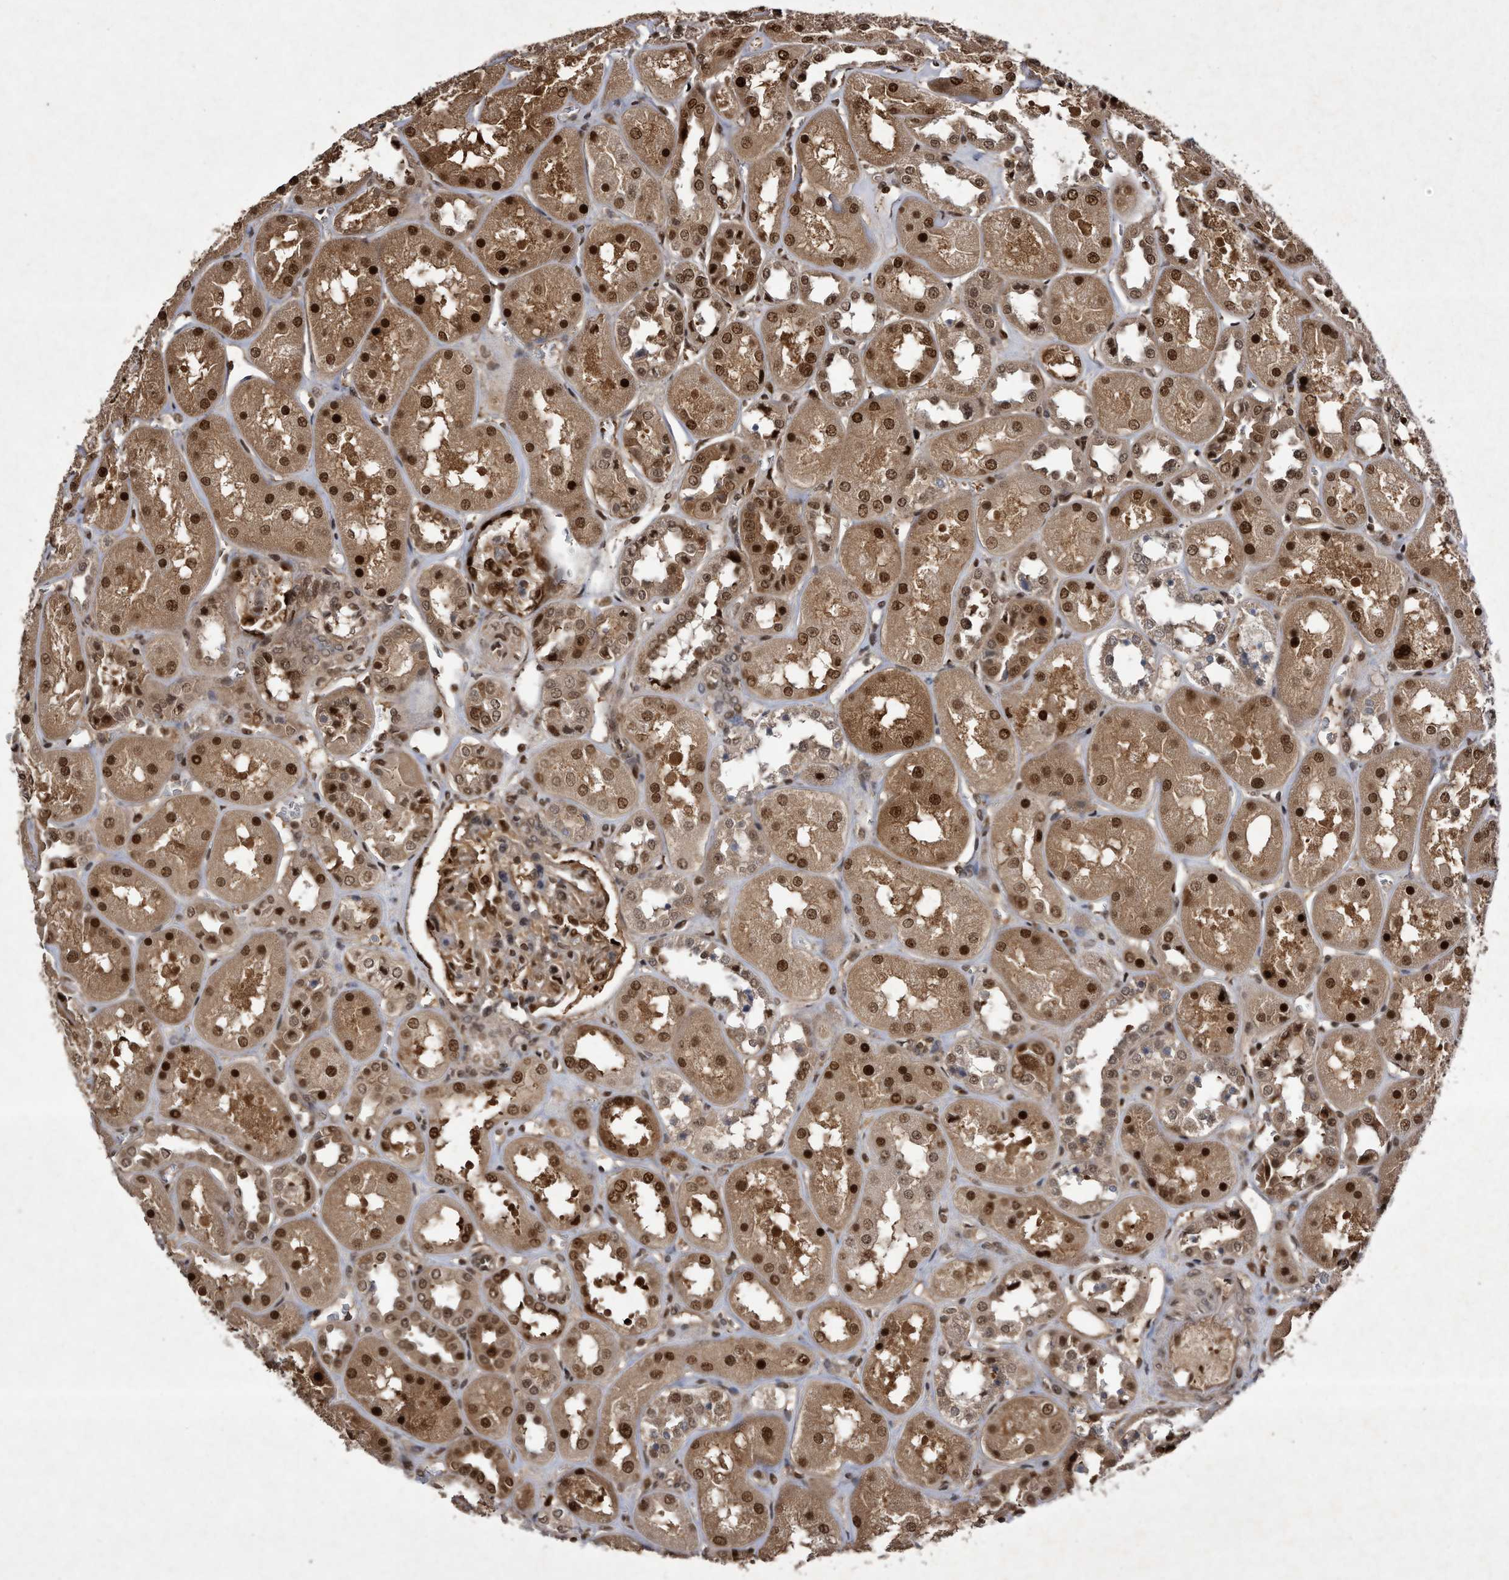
{"staining": {"intensity": "strong", "quantity": "25%-75%", "location": "cytoplasmic/membranous,nuclear"}, "tissue": "kidney", "cell_type": "Cells in glomeruli", "image_type": "normal", "snomed": [{"axis": "morphology", "description": "Normal tissue, NOS"}, {"axis": "topography", "description": "Kidney"}], "caption": "Protein expression analysis of unremarkable human kidney reveals strong cytoplasmic/membranous,nuclear positivity in about 25%-75% of cells in glomeruli. The staining is performed using DAB brown chromogen to label protein expression. The nuclei are counter-stained blue using hematoxylin.", "gene": "RAD23B", "patient": {"sex": "male", "age": 70}}